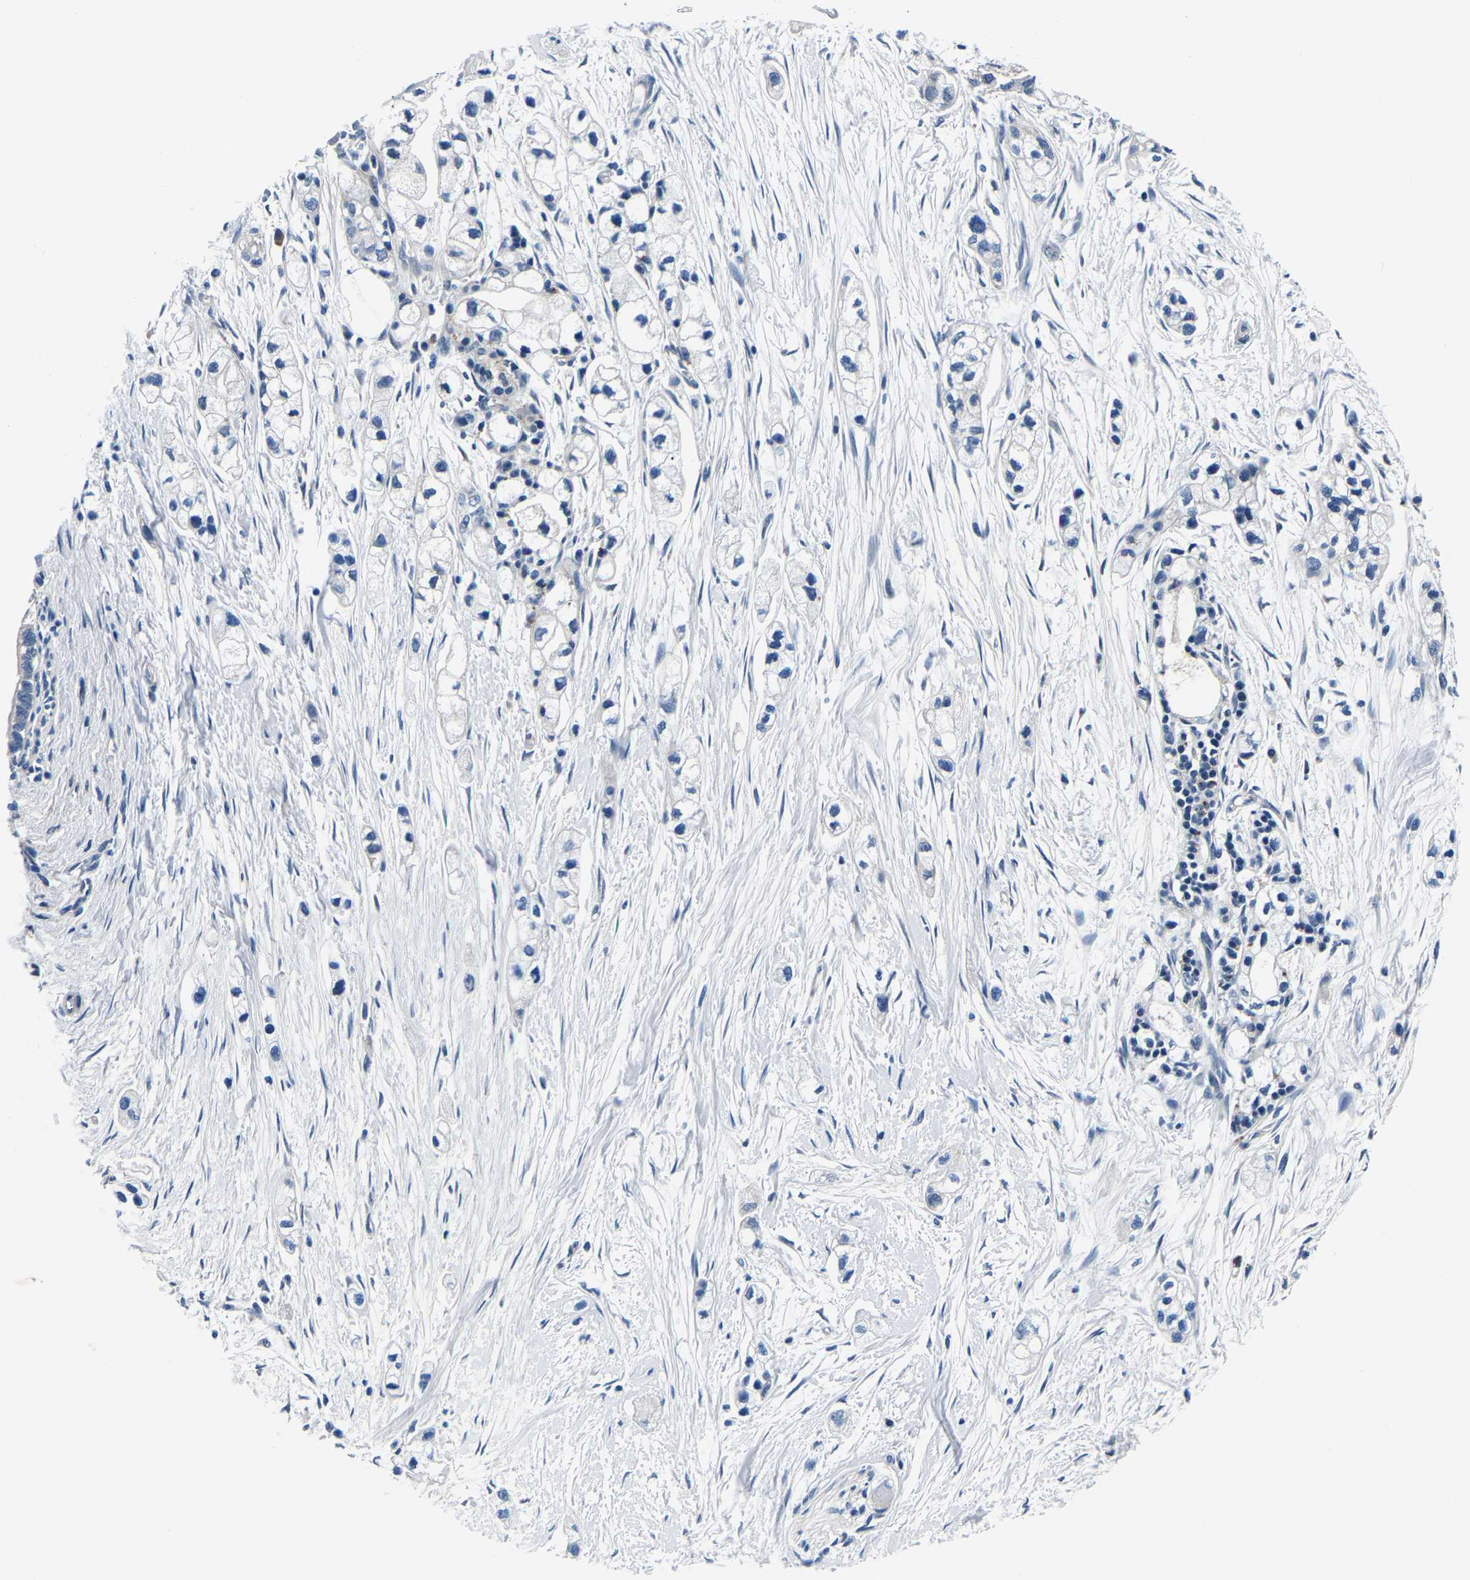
{"staining": {"intensity": "negative", "quantity": "none", "location": "none"}, "tissue": "pancreatic cancer", "cell_type": "Tumor cells", "image_type": "cancer", "snomed": [{"axis": "morphology", "description": "Adenocarcinoma, NOS"}, {"axis": "topography", "description": "Pancreas"}], "caption": "Immunohistochemistry photomicrograph of neoplastic tissue: human pancreatic cancer (adenocarcinoma) stained with DAB (3,3'-diaminobenzidine) displays no significant protein positivity in tumor cells.", "gene": "ACO1", "patient": {"sex": "male", "age": 74}}